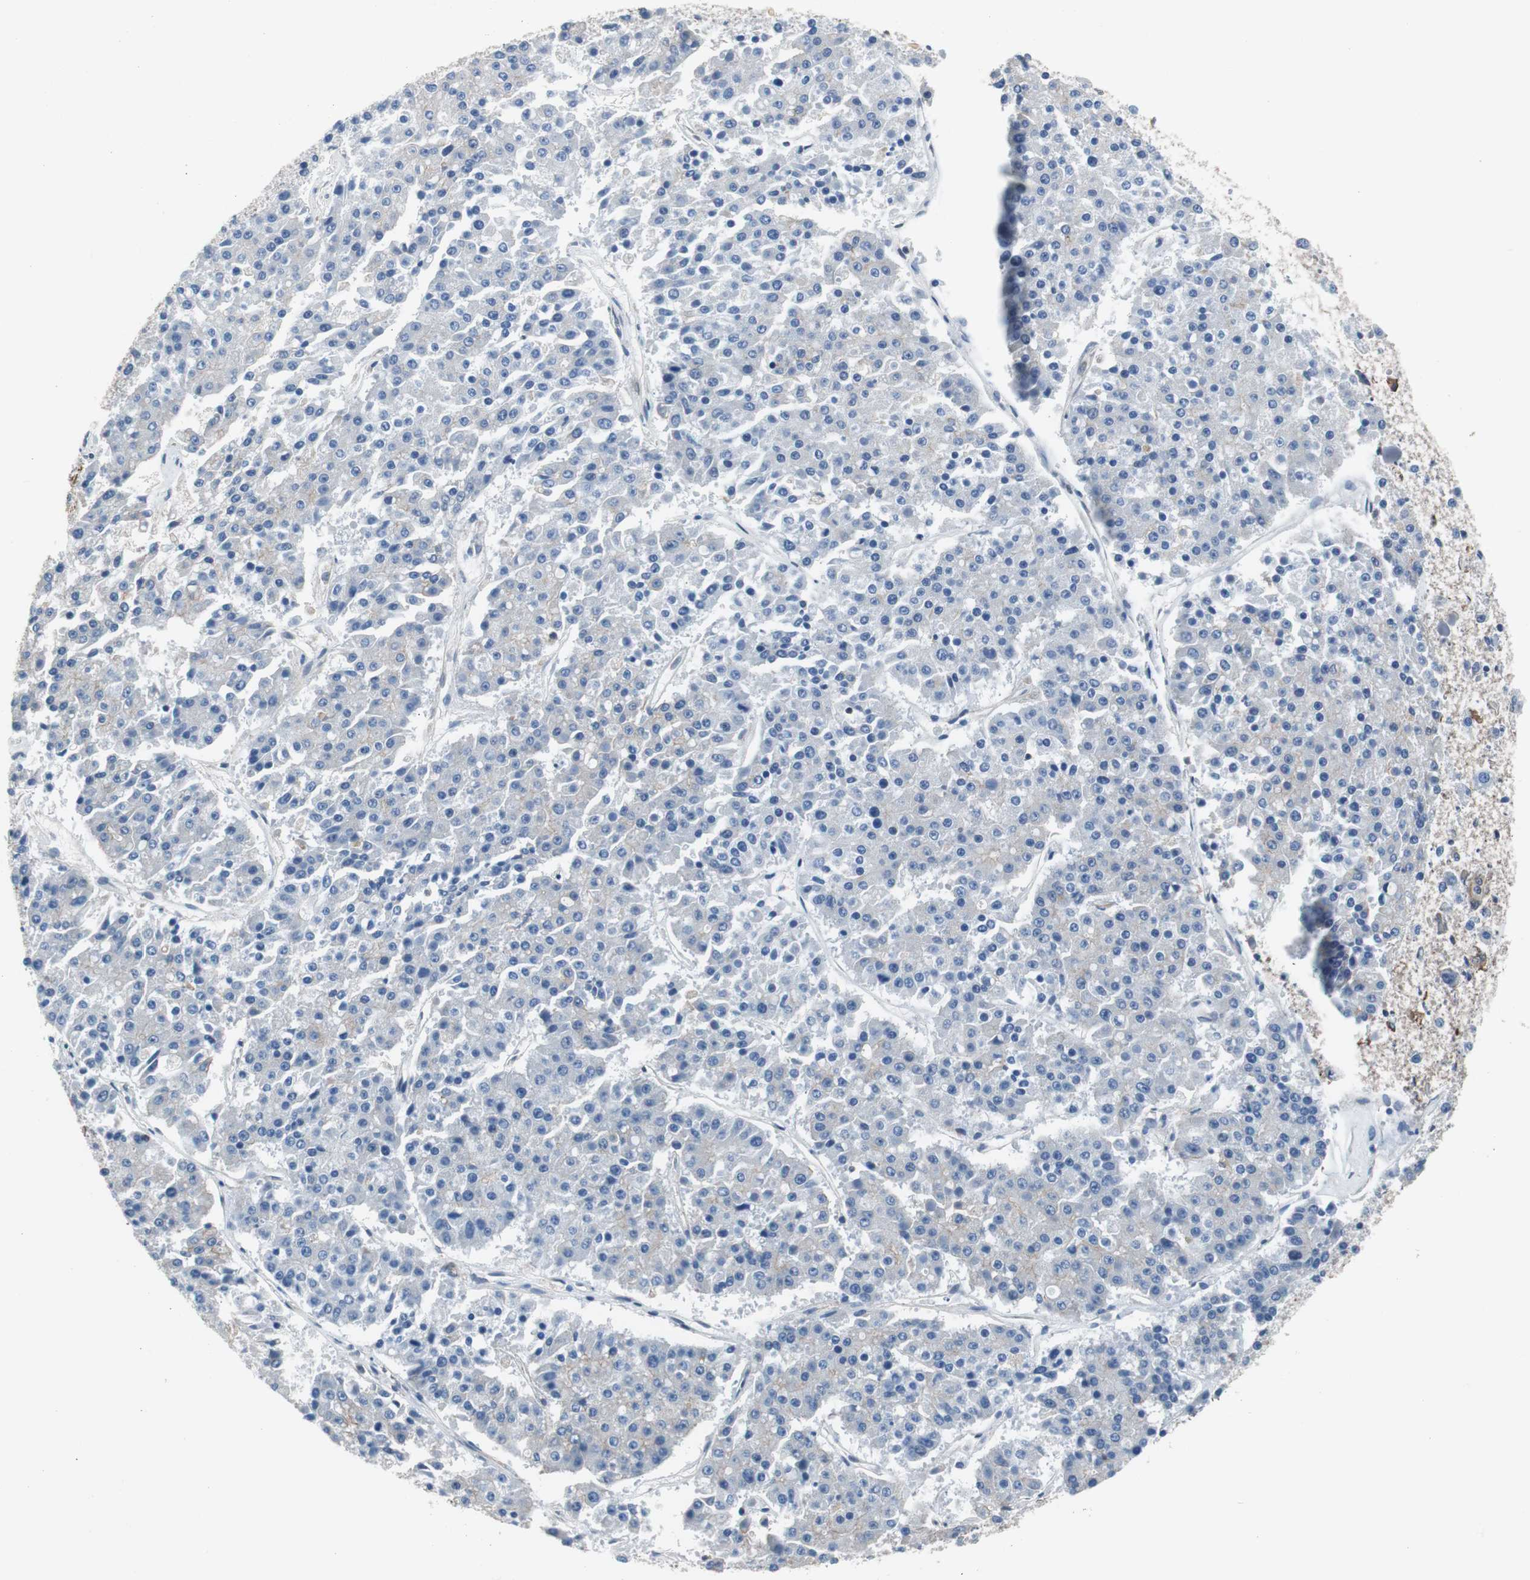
{"staining": {"intensity": "negative", "quantity": "none", "location": "none"}, "tissue": "pancreatic cancer", "cell_type": "Tumor cells", "image_type": "cancer", "snomed": [{"axis": "morphology", "description": "Adenocarcinoma, NOS"}, {"axis": "topography", "description": "Pancreas"}], "caption": "Tumor cells are negative for brown protein staining in adenocarcinoma (pancreatic).", "gene": "KIF3B", "patient": {"sex": "male", "age": 50}}